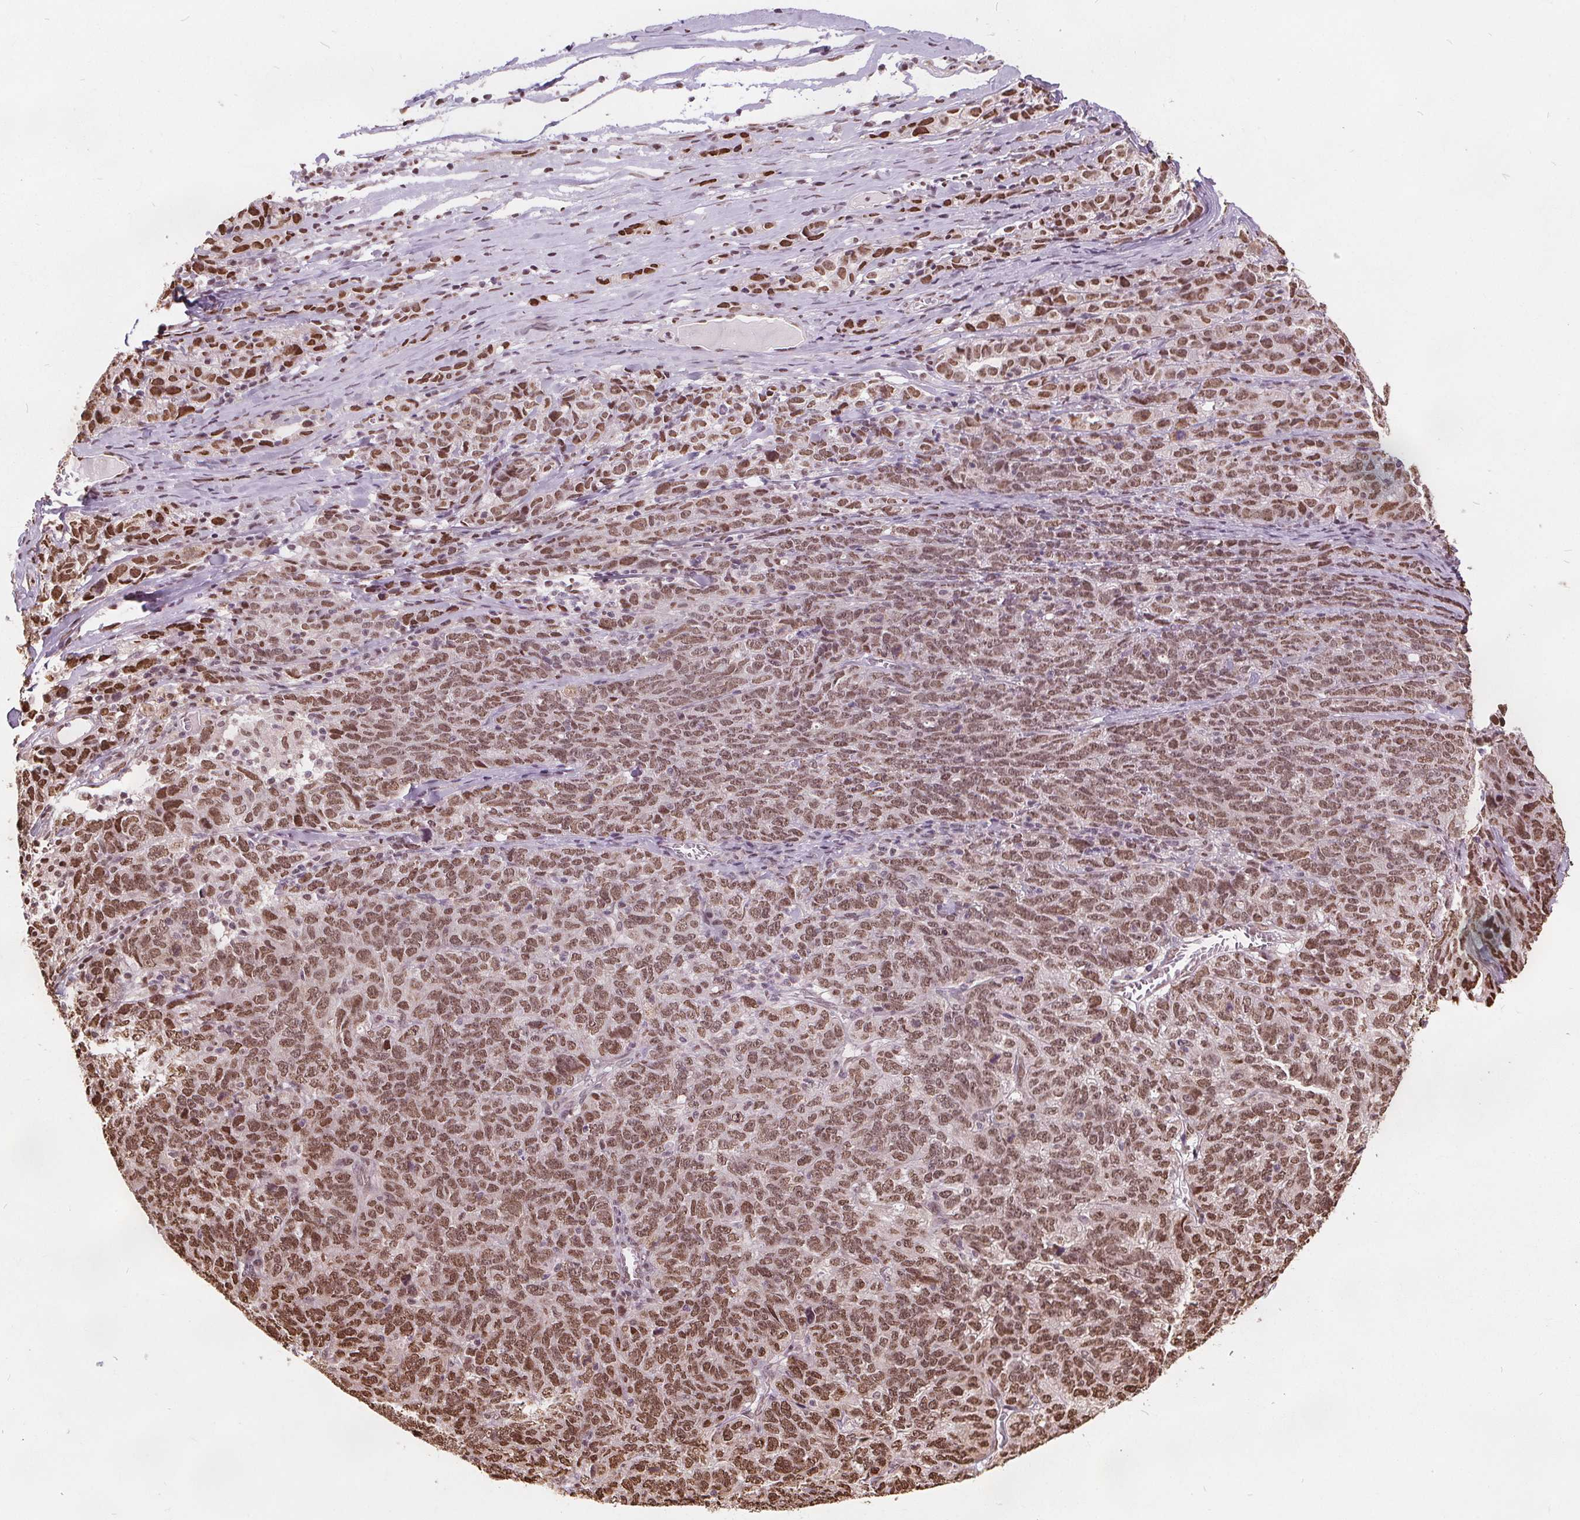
{"staining": {"intensity": "moderate", "quantity": ">75%", "location": "nuclear"}, "tissue": "ovarian cancer", "cell_type": "Tumor cells", "image_type": "cancer", "snomed": [{"axis": "morphology", "description": "Cystadenocarcinoma, serous, NOS"}, {"axis": "topography", "description": "Ovary"}], "caption": "A photomicrograph of ovarian serous cystadenocarcinoma stained for a protein displays moderate nuclear brown staining in tumor cells.", "gene": "ISLR2", "patient": {"sex": "female", "age": 71}}